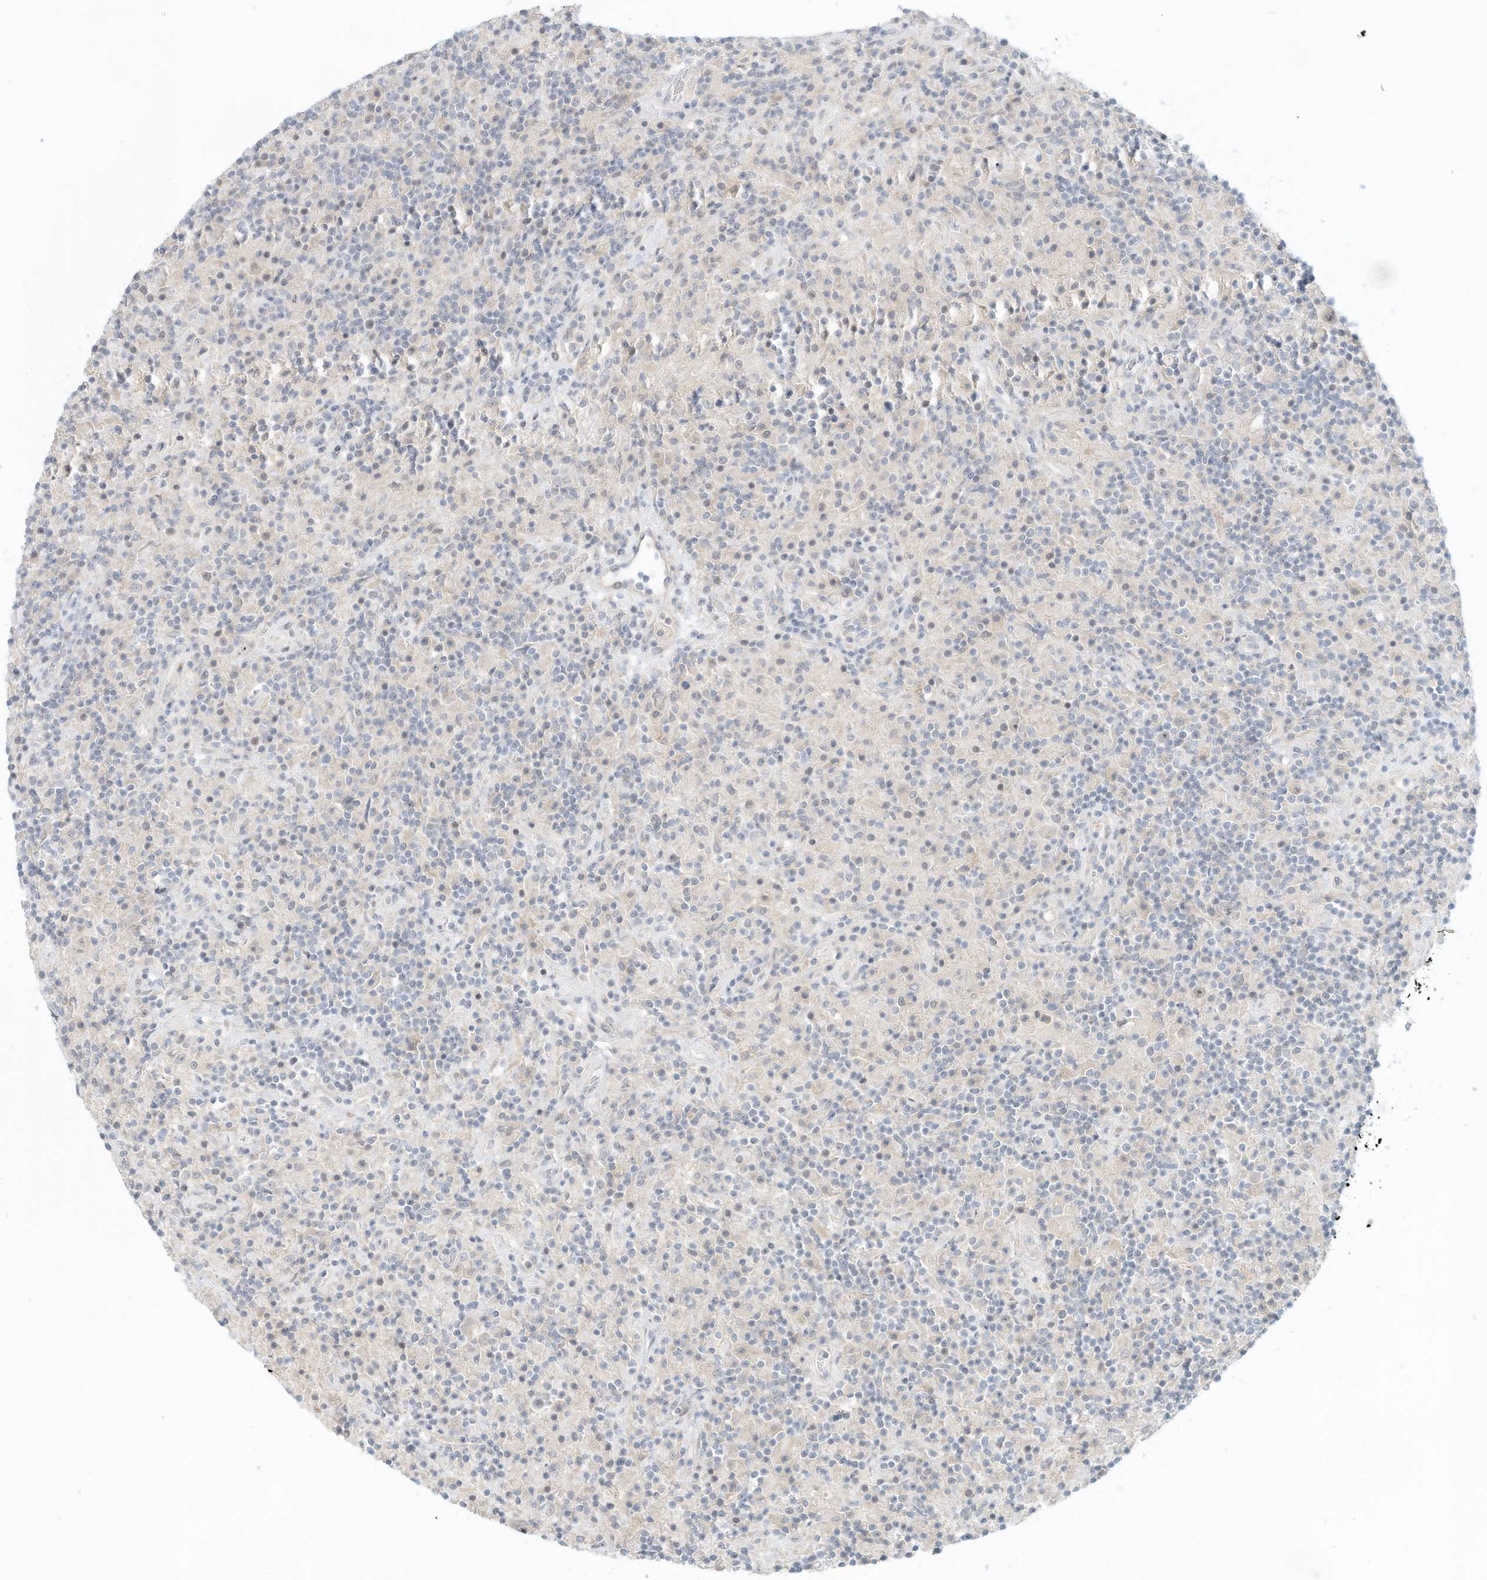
{"staining": {"intensity": "negative", "quantity": "none", "location": "none"}, "tissue": "lymphoma", "cell_type": "Tumor cells", "image_type": "cancer", "snomed": [{"axis": "morphology", "description": "Hodgkin's disease, NOS"}, {"axis": "topography", "description": "Lymph node"}], "caption": "Immunohistochemistry image of neoplastic tissue: human Hodgkin's disease stained with DAB (3,3'-diaminobenzidine) reveals no significant protein positivity in tumor cells.", "gene": "PAK6", "patient": {"sex": "male", "age": 70}}